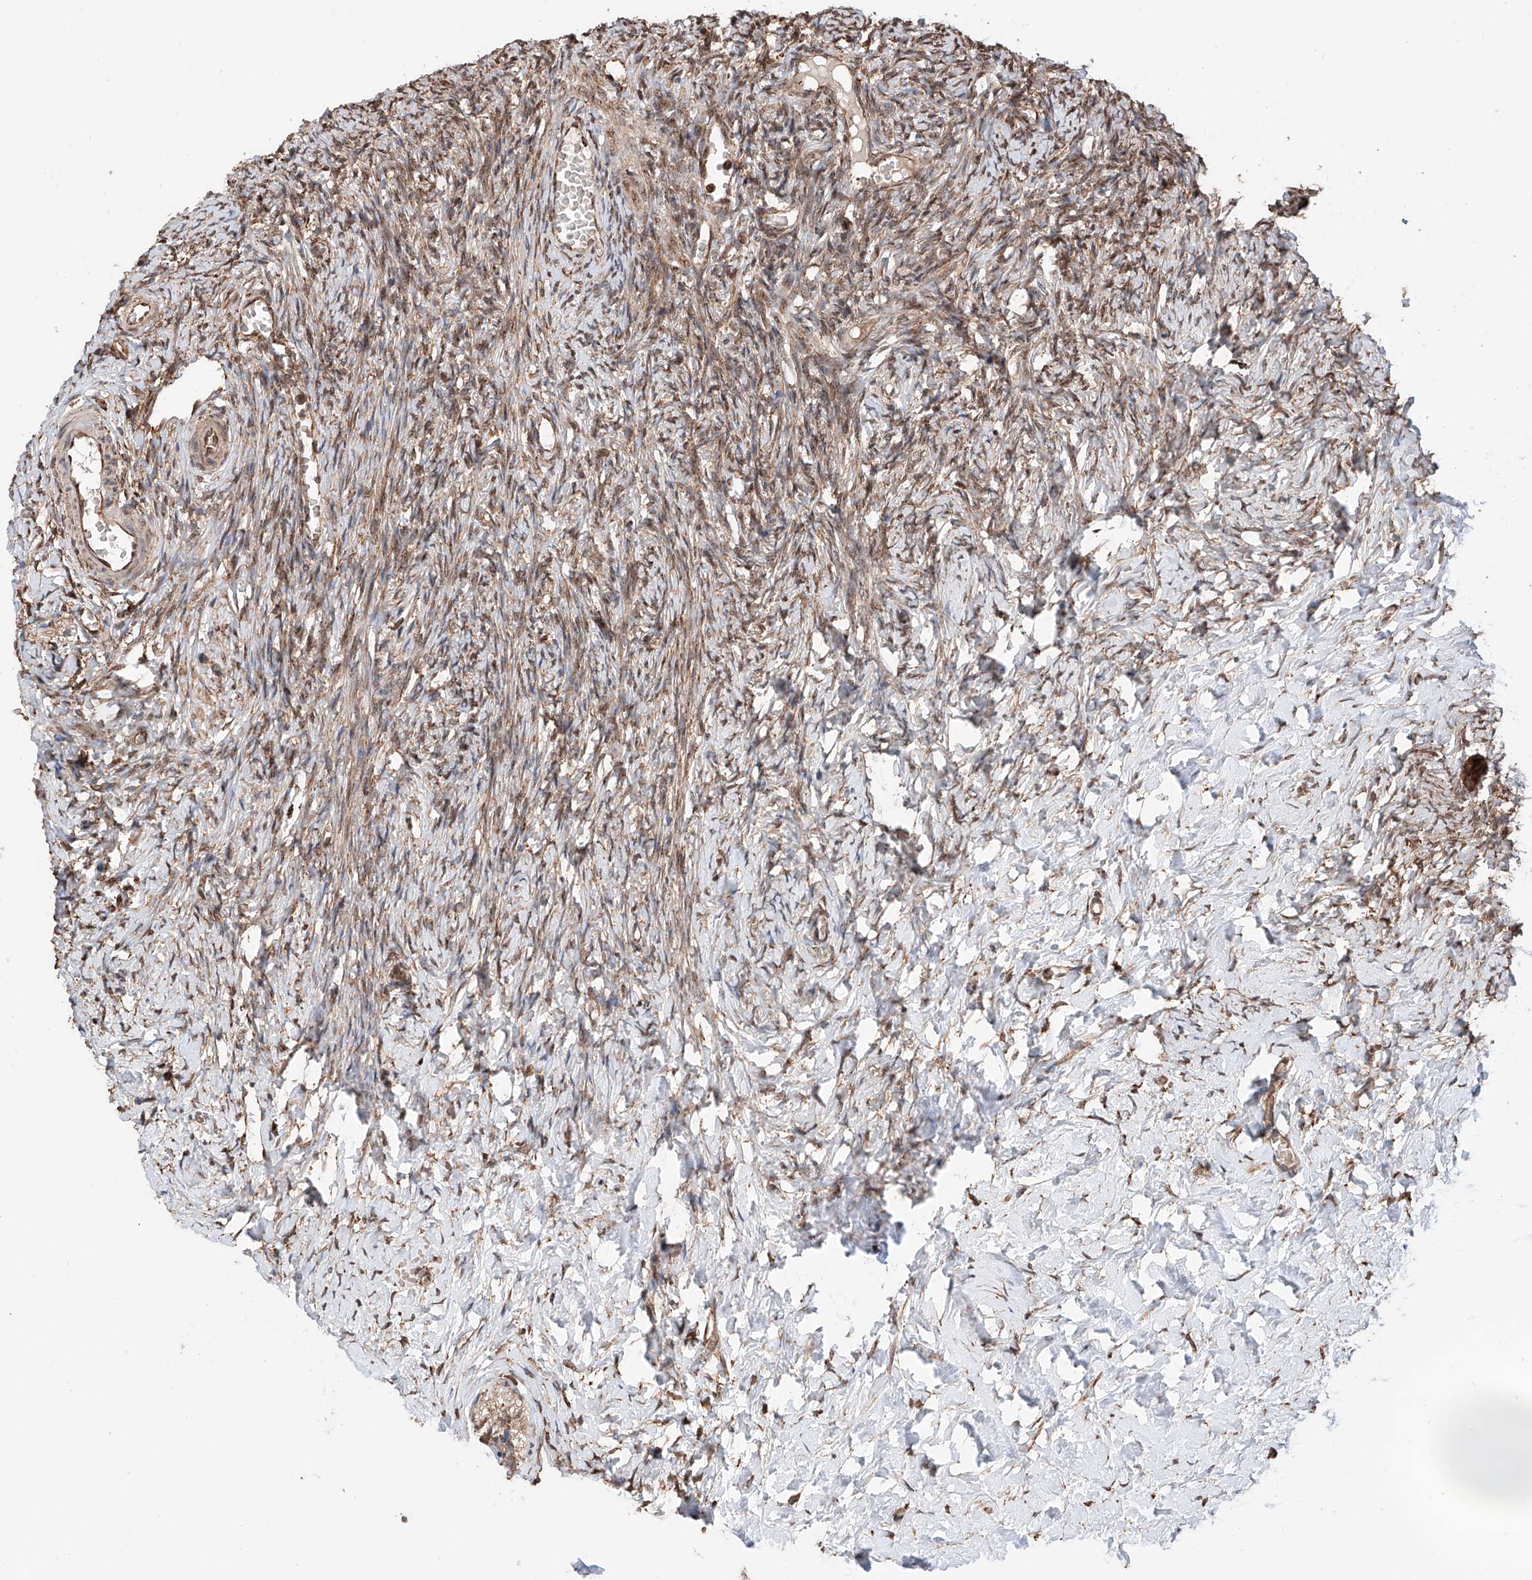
{"staining": {"intensity": "moderate", "quantity": ">75%", "location": "cytoplasmic/membranous"}, "tissue": "ovary", "cell_type": "Ovarian stroma cells", "image_type": "normal", "snomed": [{"axis": "morphology", "description": "Normal tissue, NOS"}, {"axis": "topography", "description": "Ovary"}], "caption": "IHC (DAB (3,3'-diaminobenzidine)) staining of normal ovary exhibits moderate cytoplasmic/membranous protein staining in approximately >75% of ovarian stroma cells.", "gene": "DNAH8", "patient": {"sex": "female", "age": 27}}